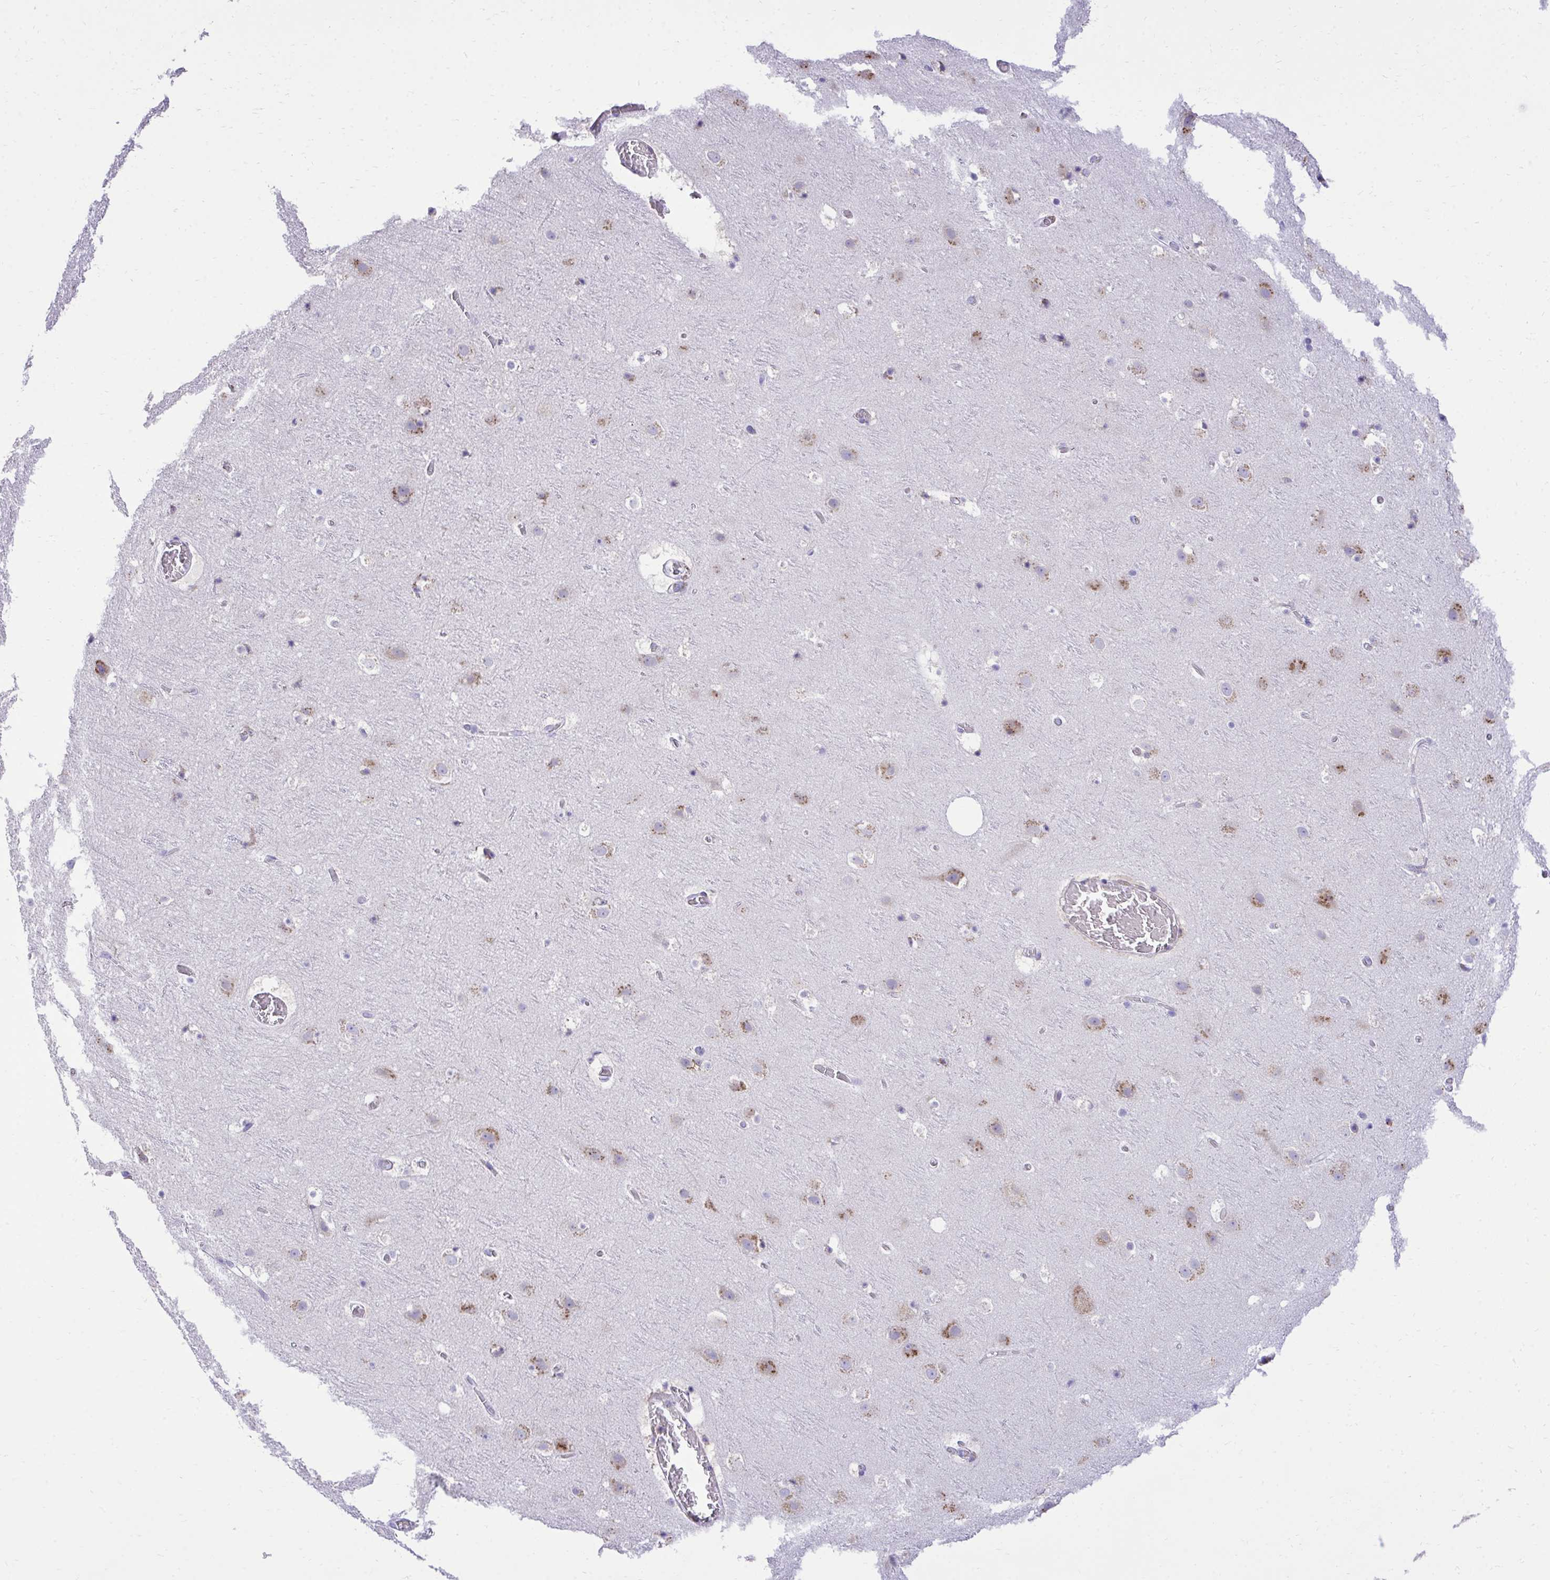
{"staining": {"intensity": "negative", "quantity": "none", "location": "none"}, "tissue": "cerebral cortex", "cell_type": "Endothelial cells", "image_type": "normal", "snomed": [{"axis": "morphology", "description": "Normal tissue, NOS"}, {"axis": "topography", "description": "Cerebral cortex"}], "caption": "The histopathology image shows no significant positivity in endothelial cells of cerebral cortex.", "gene": "RPS15", "patient": {"sex": "female", "age": 42}}